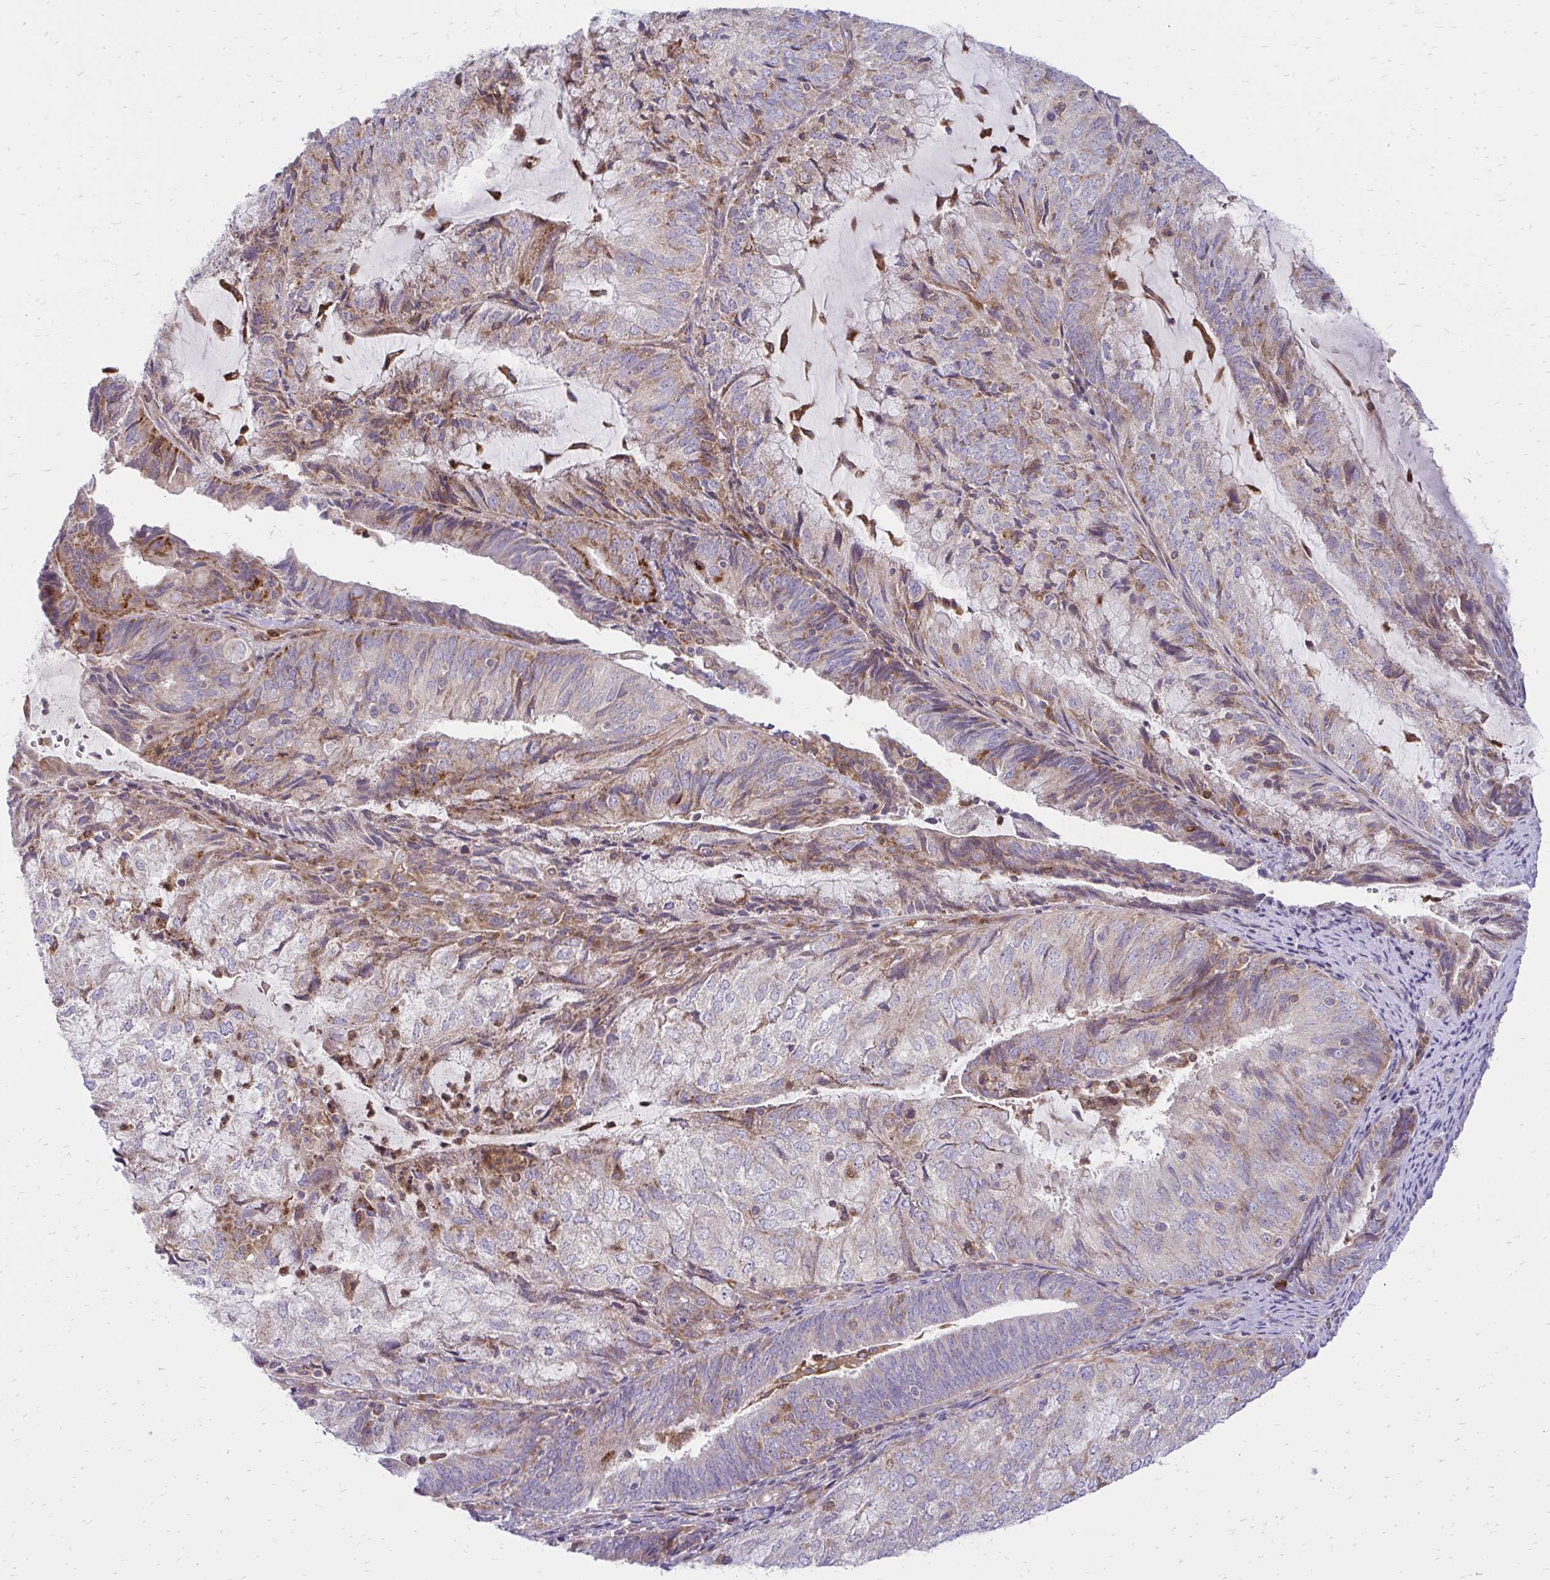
{"staining": {"intensity": "weak", "quantity": "<25%", "location": "cytoplasmic/membranous"}, "tissue": "endometrial cancer", "cell_type": "Tumor cells", "image_type": "cancer", "snomed": [{"axis": "morphology", "description": "Adenocarcinoma, NOS"}, {"axis": "topography", "description": "Endometrium"}], "caption": "This is an immunohistochemistry image of adenocarcinoma (endometrial). There is no staining in tumor cells.", "gene": "ASAP1", "patient": {"sex": "female", "age": 81}}